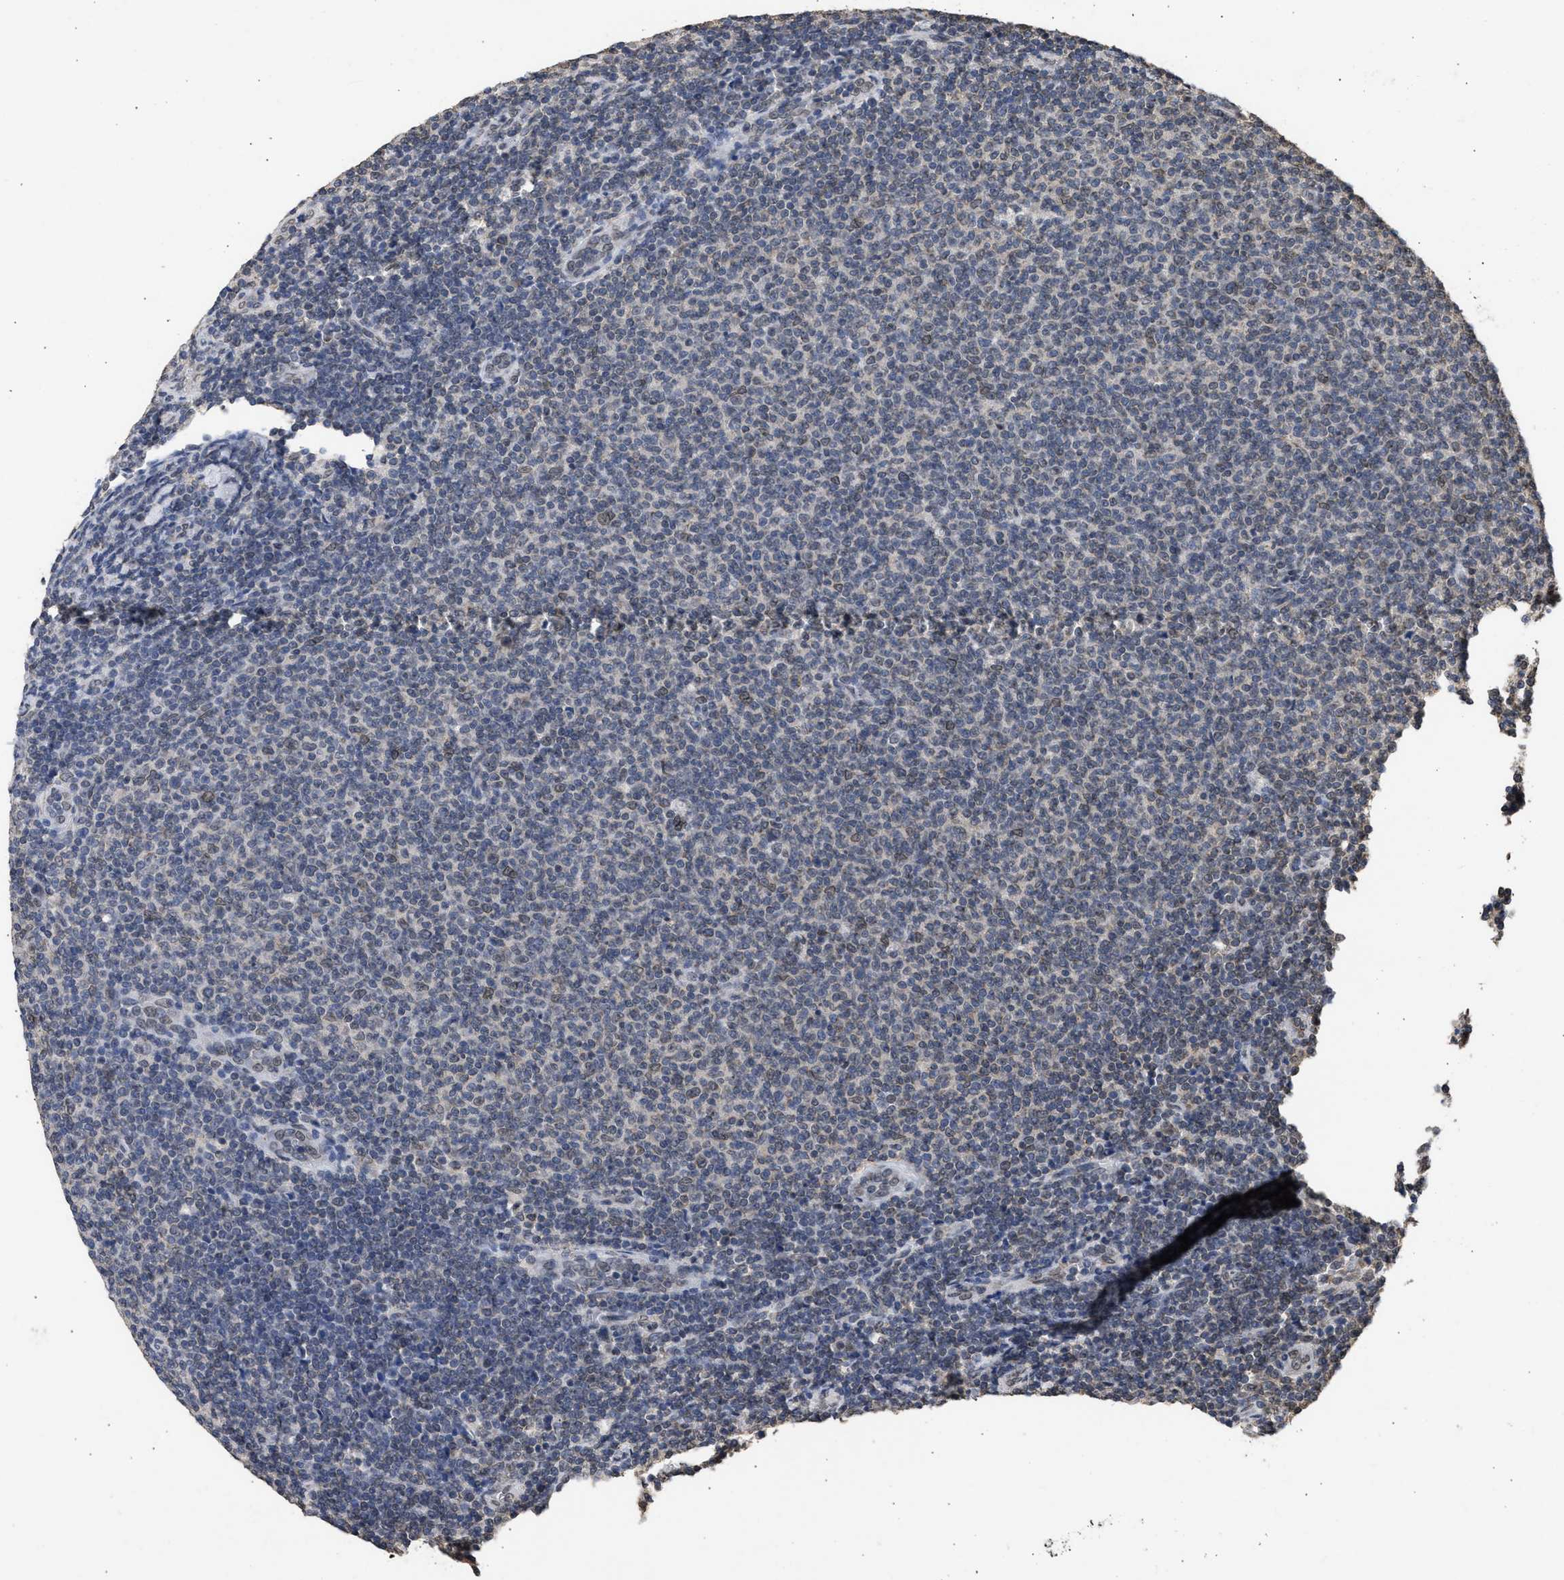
{"staining": {"intensity": "negative", "quantity": "none", "location": "none"}, "tissue": "lymphoma", "cell_type": "Tumor cells", "image_type": "cancer", "snomed": [{"axis": "morphology", "description": "Malignant lymphoma, non-Hodgkin's type, Low grade"}, {"axis": "topography", "description": "Lymph node"}], "caption": "DAB (3,3'-diaminobenzidine) immunohistochemical staining of lymphoma demonstrates no significant expression in tumor cells. (DAB IHC, high magnification).", "gene": "NUP35", "patient": {"sex": "male", "age": 66}}